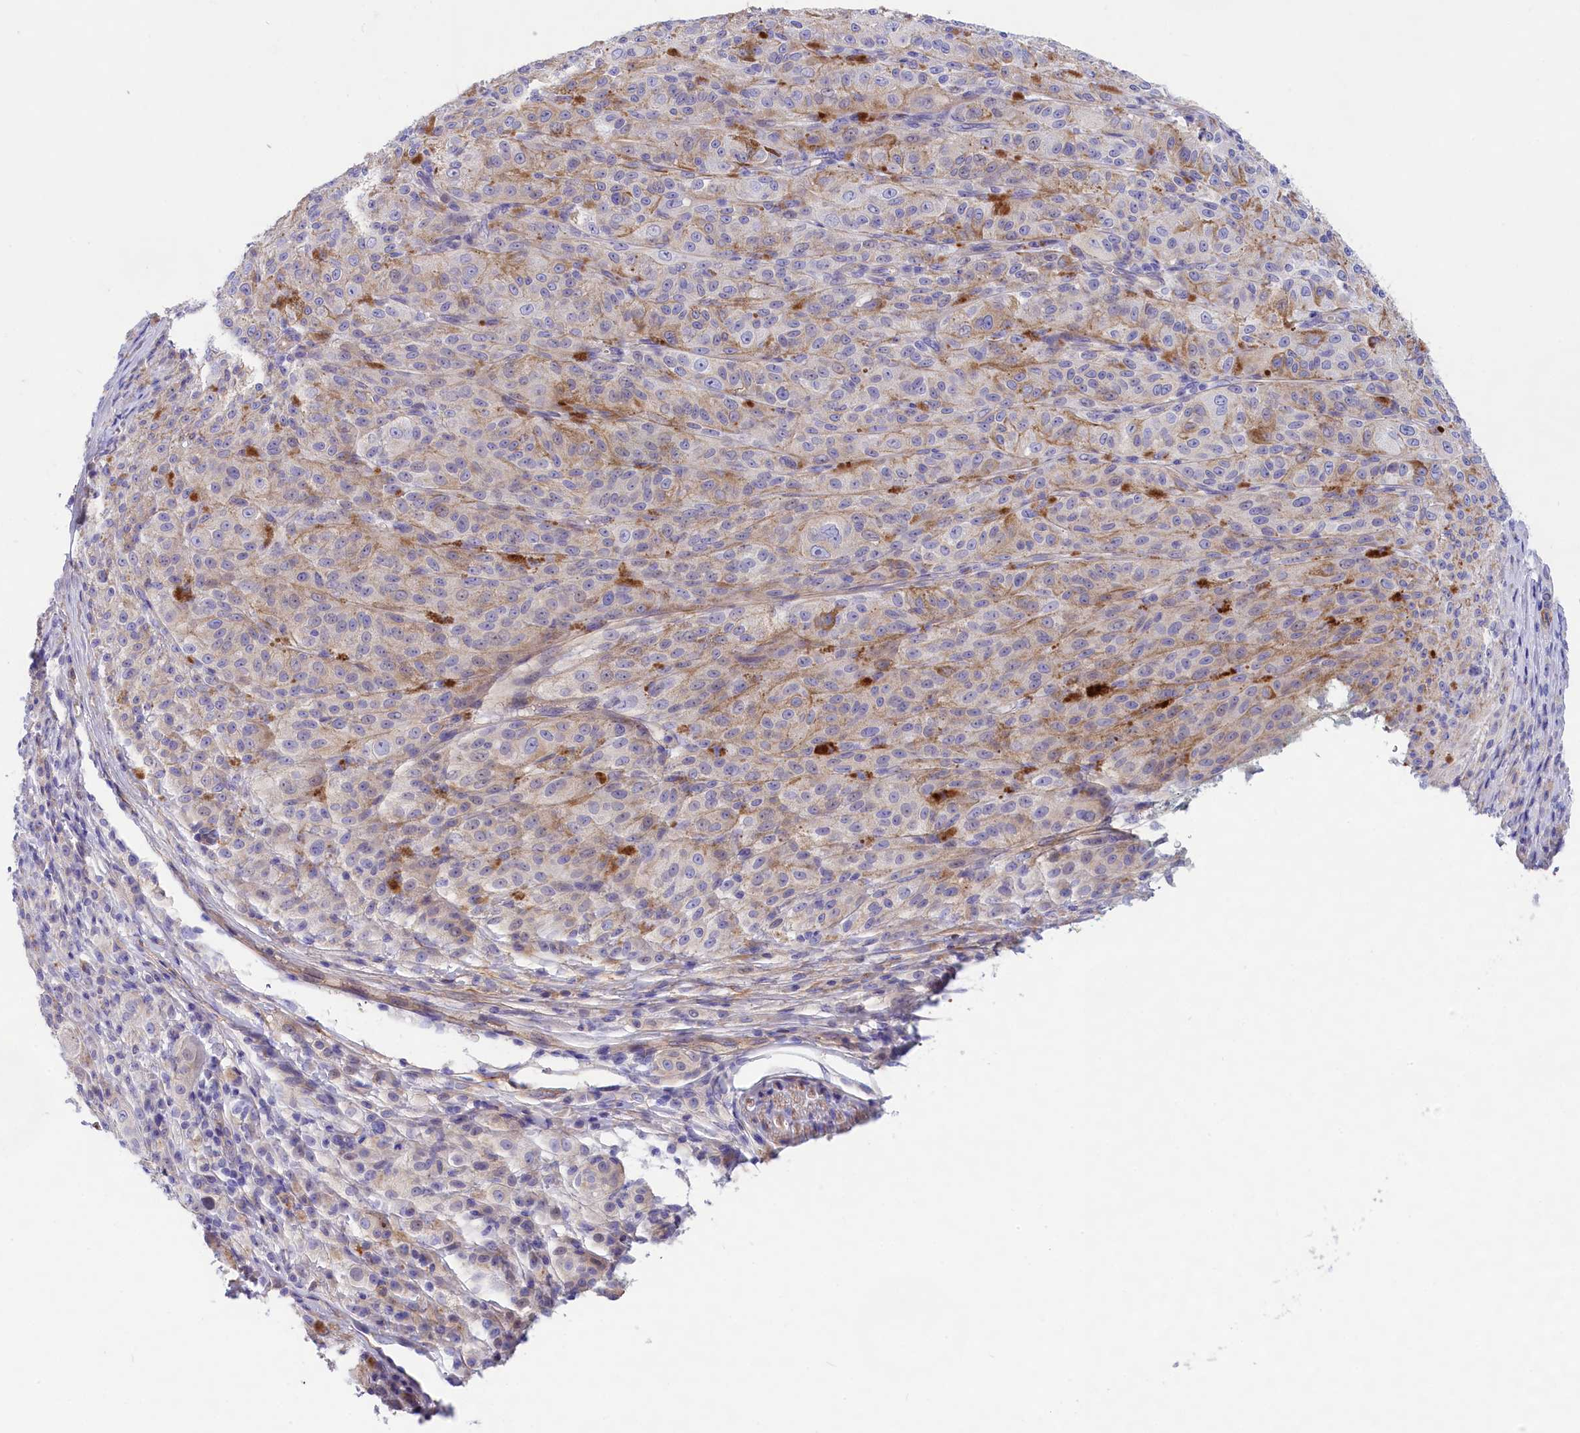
{"staining": {"intensity": "negative", "quantity": "none", "location": "none"}, "tissue": "melanoma", "cell_type": "Tumor cells", "image_type": "cancer", "snomed": [{"axis": "morphology", "description": "Malignant melanoma, NOS"}, {"axis": "topography", "description": "Skin"}], "caption": "Immunohistochemistry (IHC) of melanoma demonstrates no staining in tumor cells.", "gene": "PPP1R13L", "patient": {"sex": "female", "age": 52}}